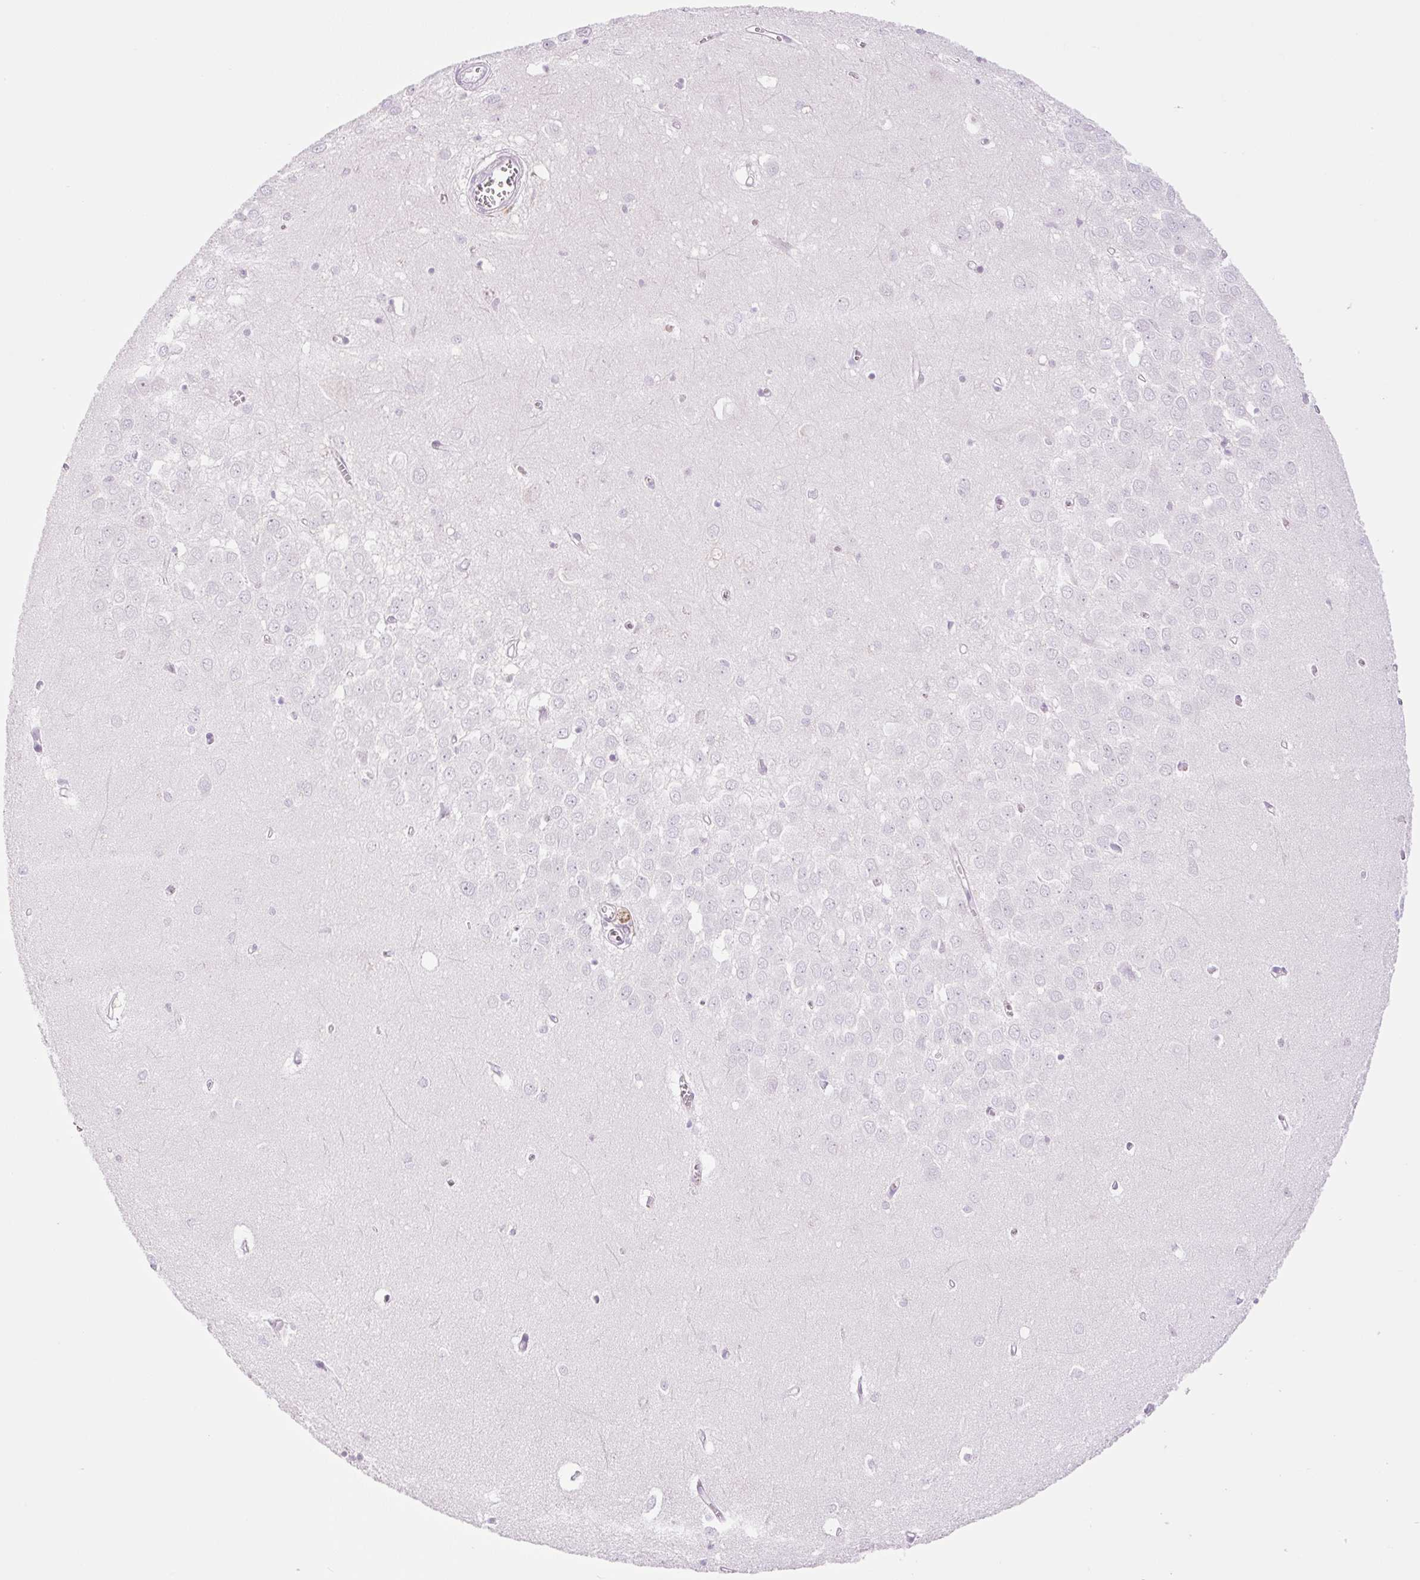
{"staining": {"intensity": "negative", "quantity": "none", "location": "none"}, "tissue": "hippocampus", "cell_type": "Glial cells", "image_type": "normal", "snomed": [{"axis": "morphology", "description": "Normal tissue, NOS"}, {"axis": "topography", "description": "Hippocampus"}], "caption": "Protein analysis of benign hippocampus demonstrates no significant positivity in glial cells.", "gene": "PALM3", "patient": {"sex": "female", "age": 64}}